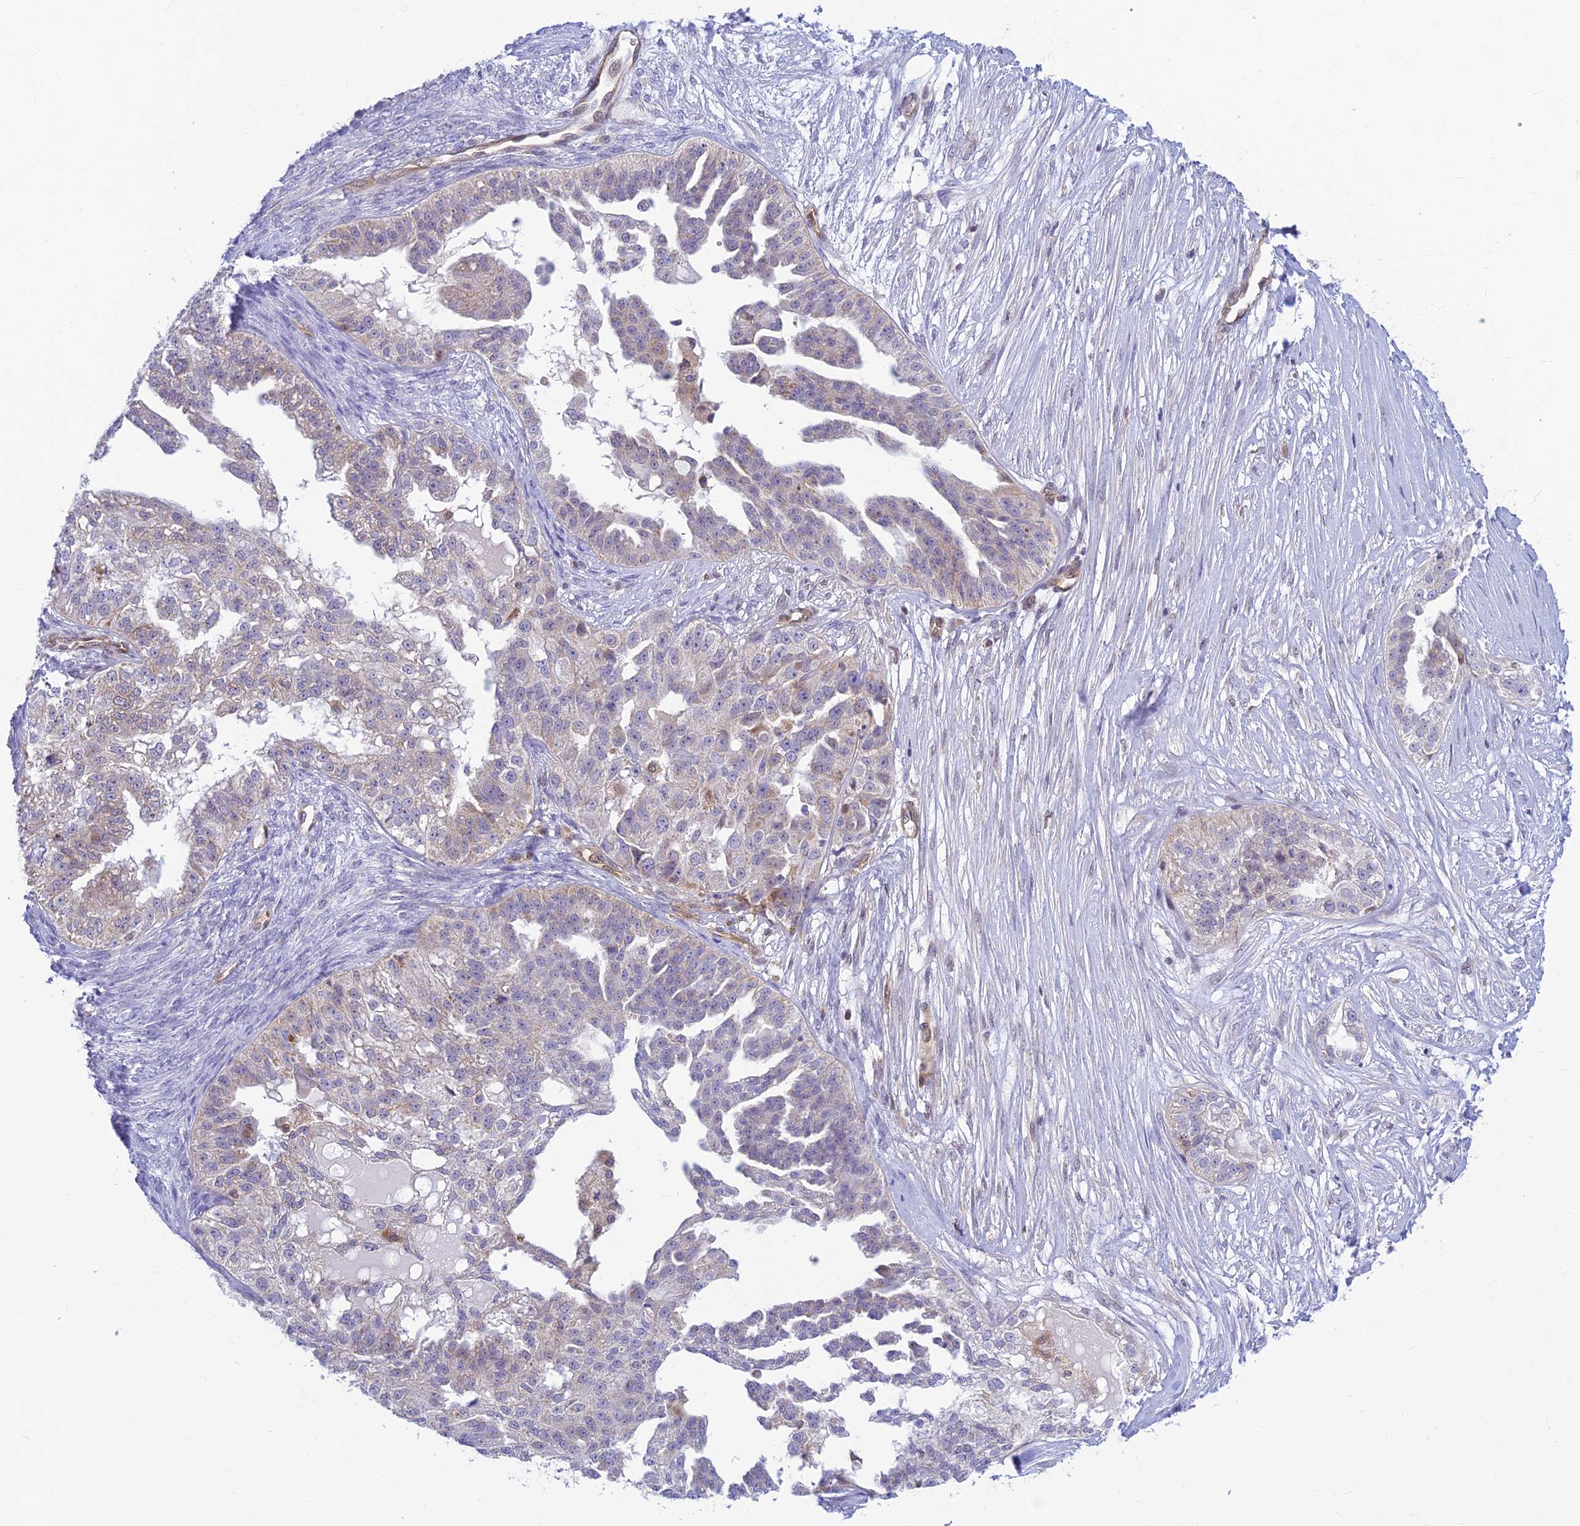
{"staining": {"intensity": "weak", "quantity": "<25%", "location": "cytoplasmic/membranous"}, "tissue": "ovarian cancer", "cell_type": "Tumor cells", "image_type": "cancer", "snomed": [{"axis": "morphology", "description": "Cystadenocarcinoma, serous, NOS"}, {"axis": "topography", "description": "Ovary"}], "caption": "Immunohistochemistry histopathology image of ovarian cancer (serous cystadenocarcinoma) stained for a protein (brown), which displays no positivity in tumor cells. Nuclei are stained in blue.", "gene": "LYSMD2", "patient": {"sex": "female", "age": 58}}